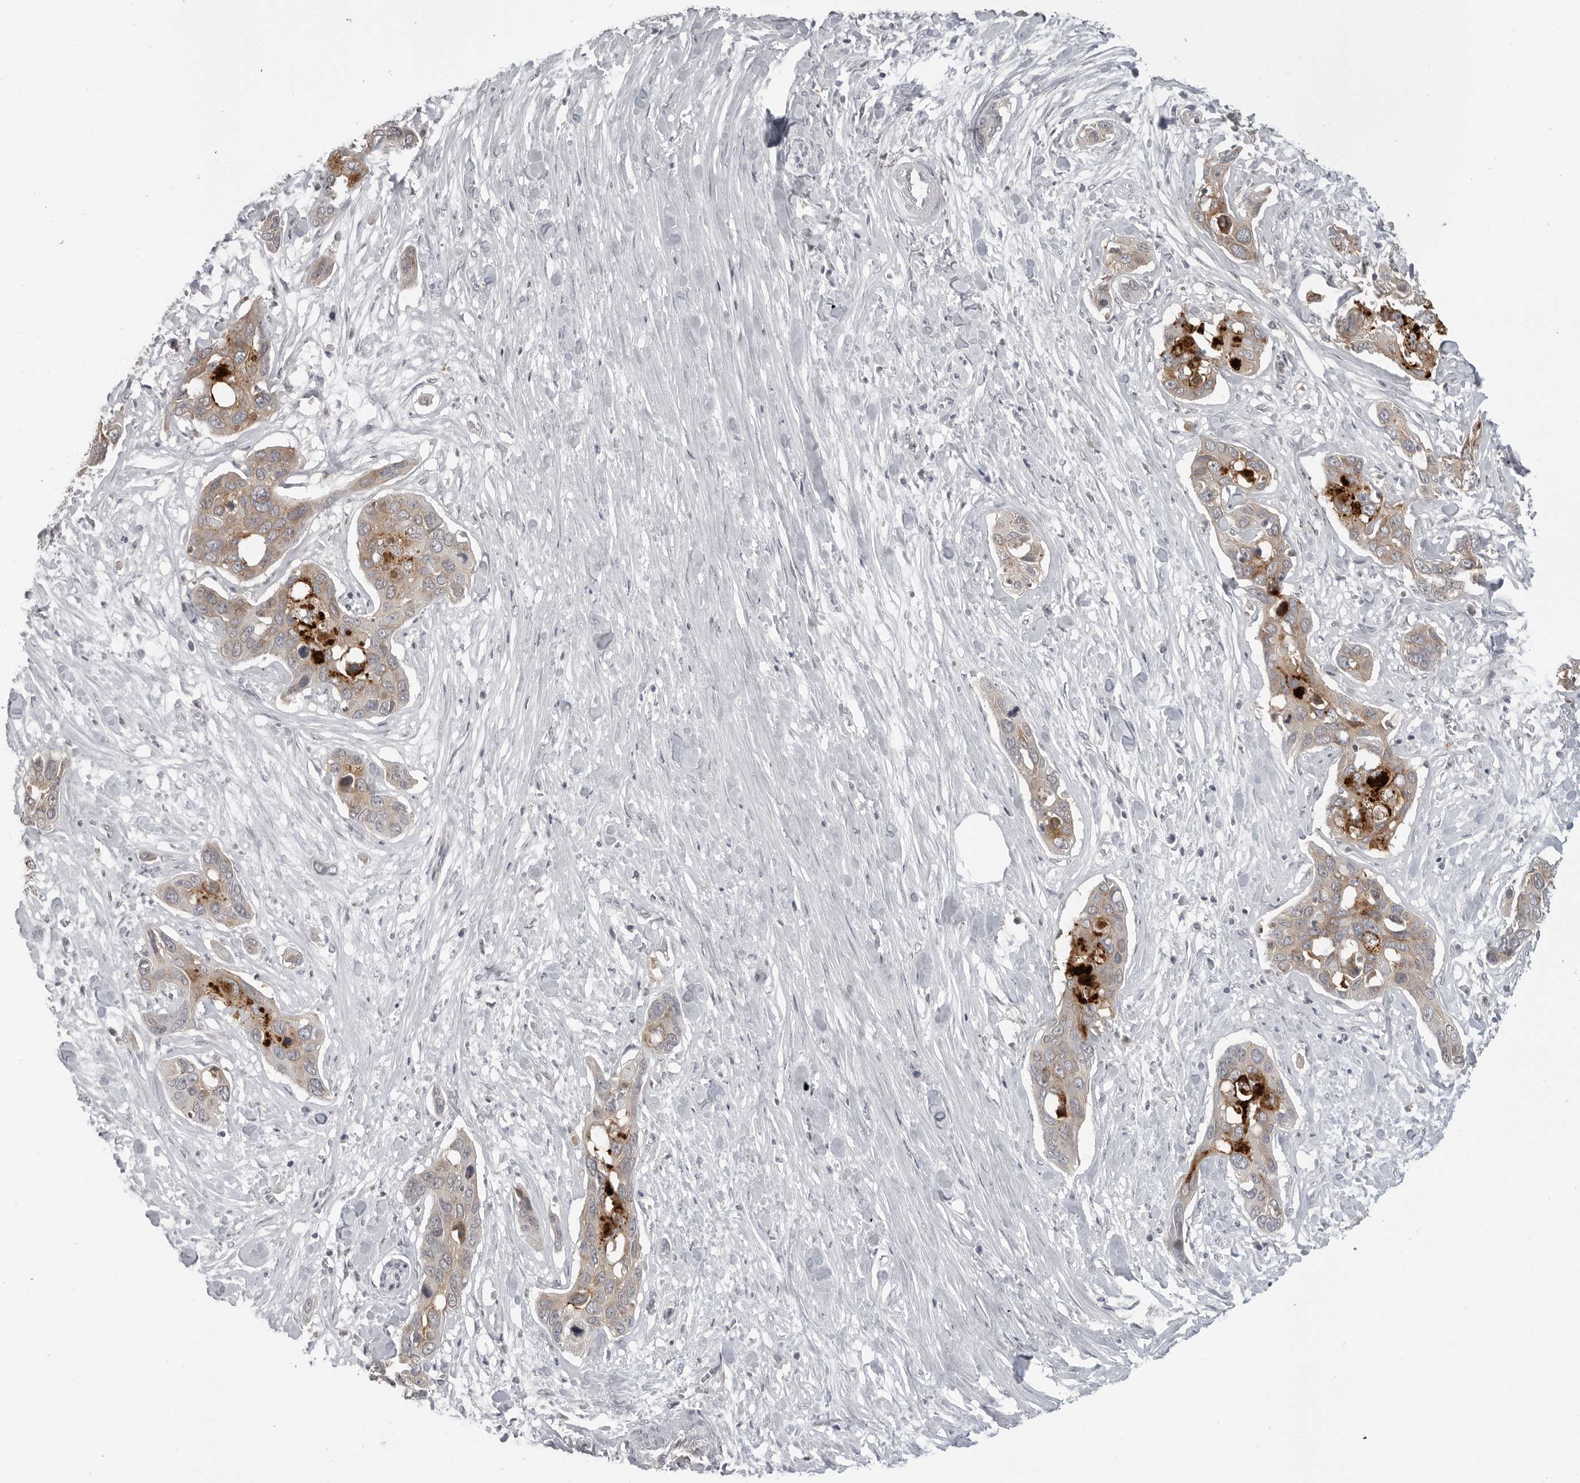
{"staining": {"intensity": "moderate", "quantity": "<25%", "location": "cytoplasmic/membranous"}, "tissue": "pancreatic cancer", "cell_type": "Tumor cells", "image_type": "cancer", "snomed": [{"axis": "morphology", "description": "Adenocarcinoma, NOS"}, {"axis": "topography", "description": "Pancreas"}], "caption": "Protein expression analysis of pancreatic cancer demonstrates moderate cytoplasmic/membranous staining in approximately <25% of tumor cells.", "gene": "IFNGR1", "patient": {"sex": "female", "age": 60}}